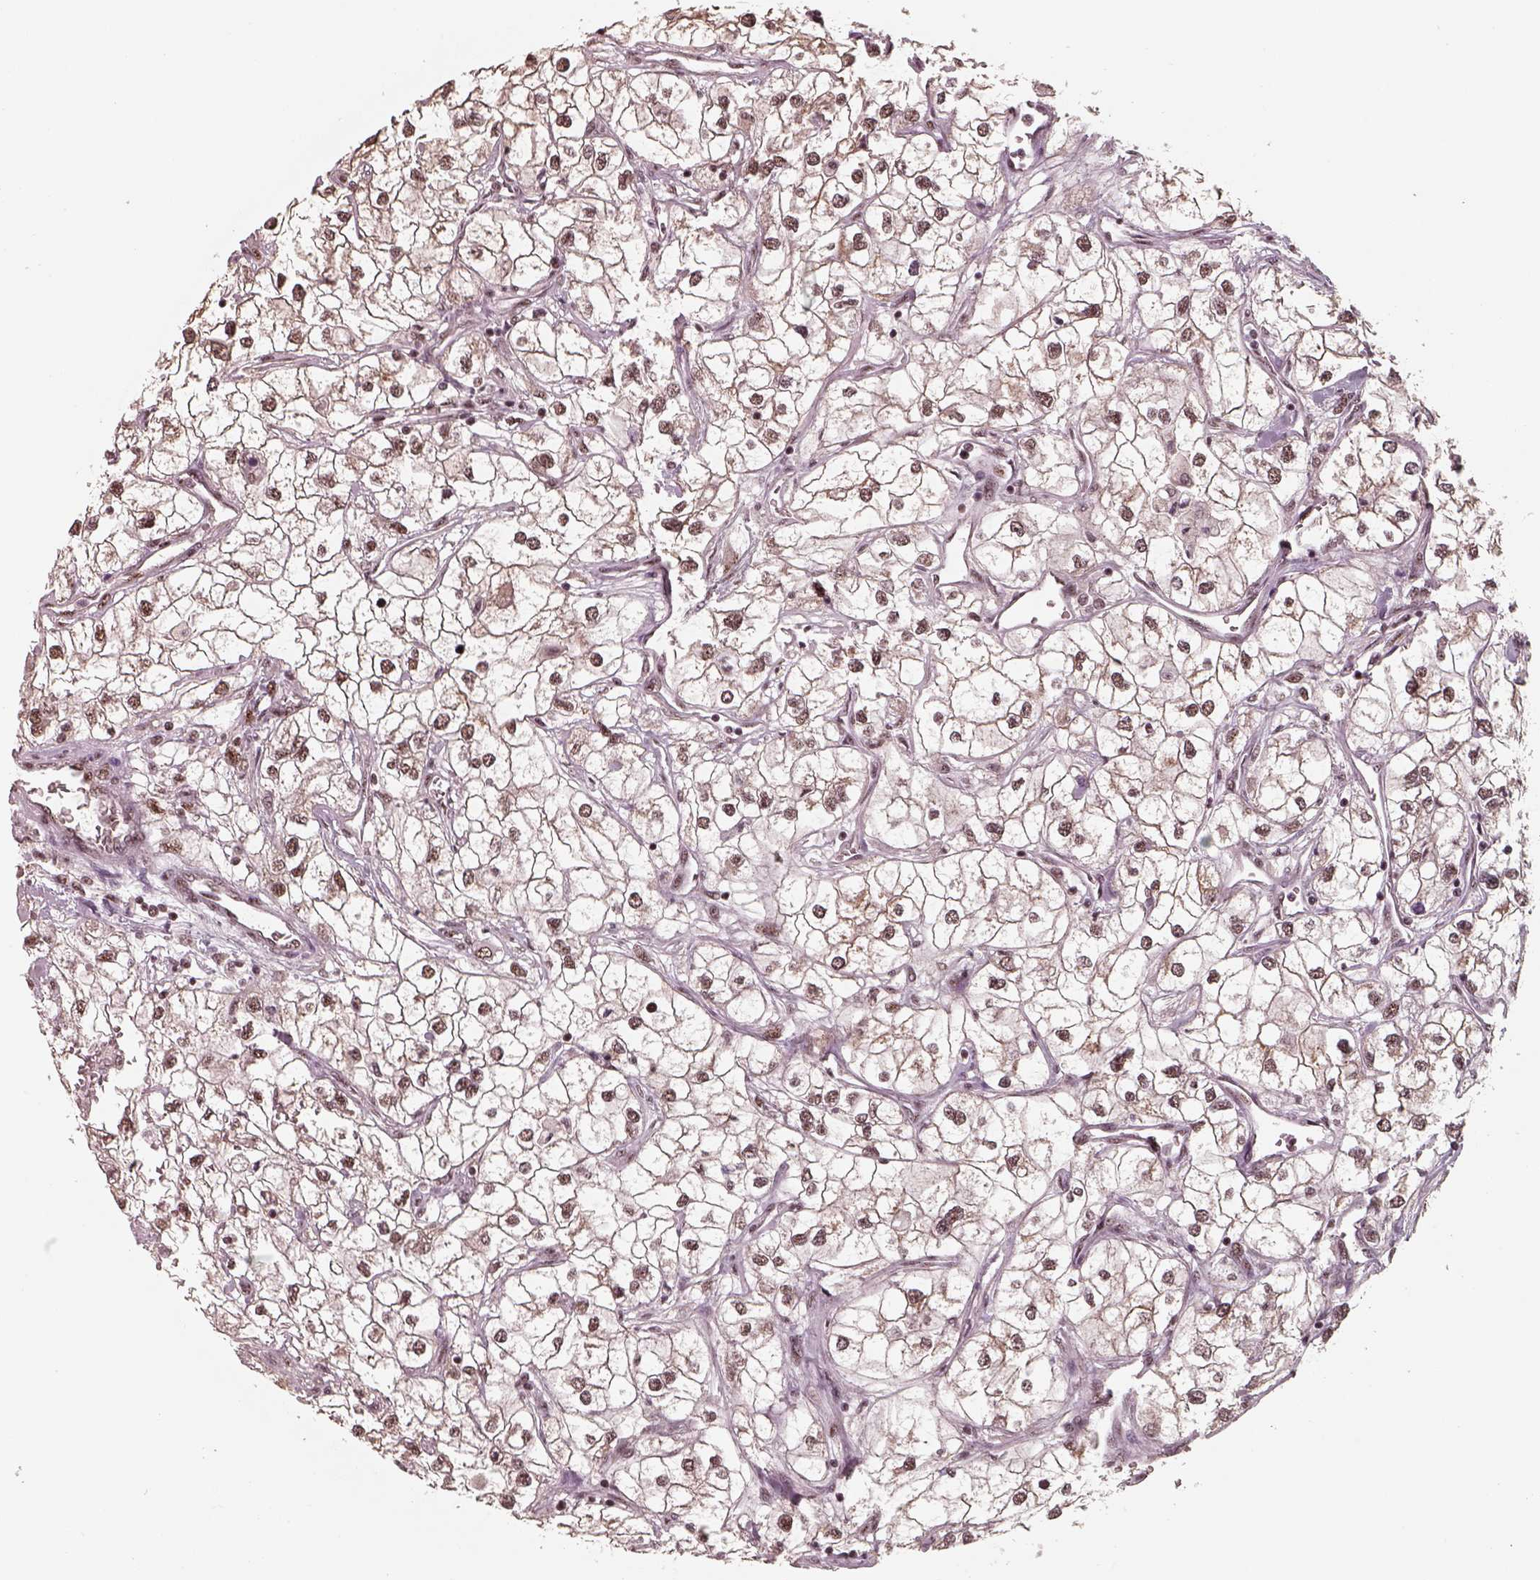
{"staining": {"intensity": "moderate", "quantity": ">75%", "location": "nuclear"}, "tissue": "renal cancer", "cell_type": "Tumor cells", "image_type": "cancer", "snomed": [{"axis": "morphology", "description": "Adenocarcinoma, NOS"}, {"axis": "topography", "description": "Kidney"}], "caption": "IHC micrograph of neoplastic tissue: human renal adenocarcinoma stained using immunohistochemistry shows medium levels of moderate protein expression localized specifically in the nuclear of tumor cells, appearing as a nuclear brown color.", "gene": "ATXN7L3", "patient": {"sex": "male", "age": 59}}